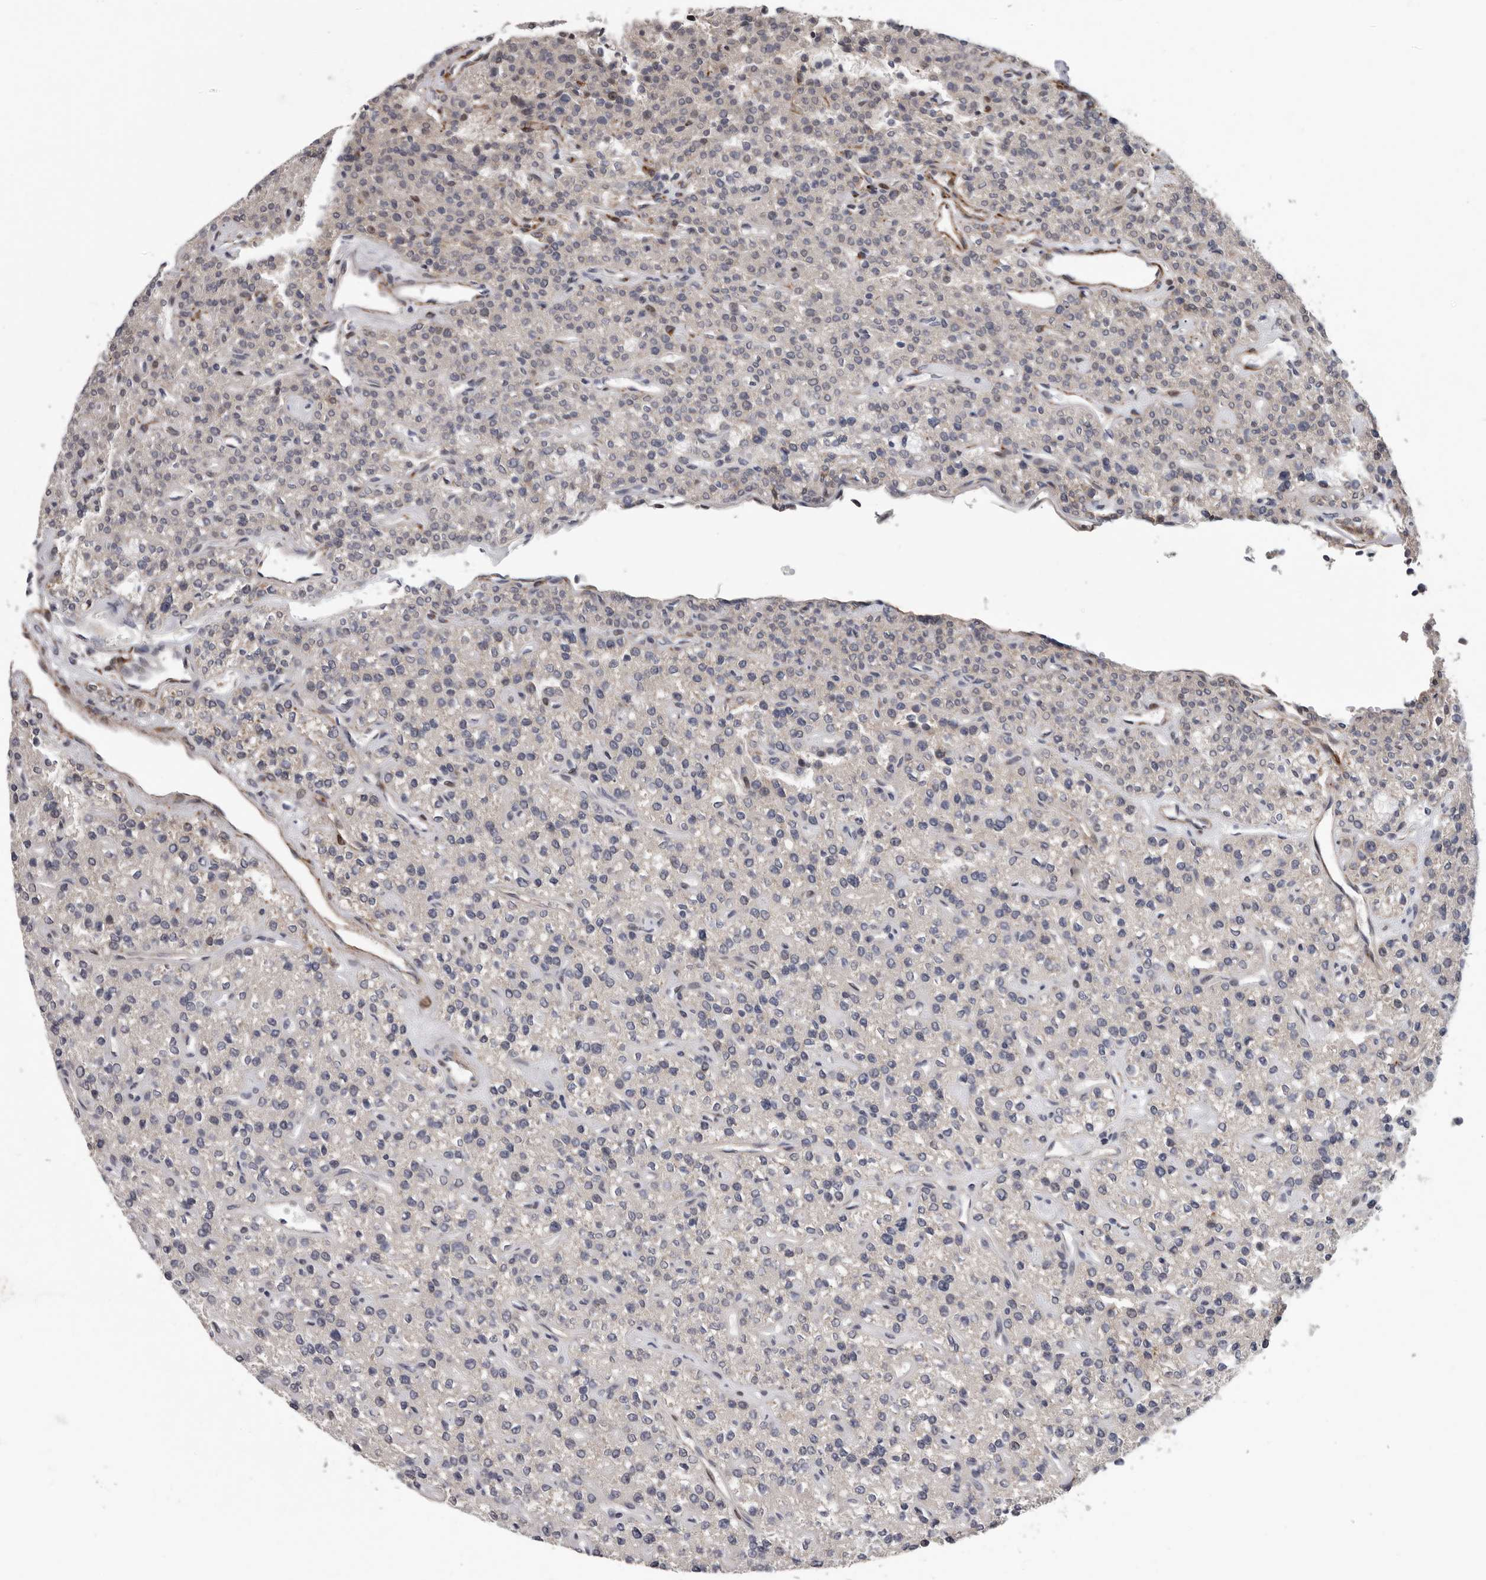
{"staining": {"intensity": "moderate", "quantity": "<25%", "location": "cytoplasmic/membranous"}, "tissue": "parathyroid gland", "cell_type": "Glandular cells", "image_type": "normal", "snomed": [{"axis": "morphology", "description": "Normal tissue, NOS"}, {"axis": "topography", "description": "Parathyroid gland"}], "caption": "IHC staining of unremarkable parathyroid gland, which displays low levels of moderate cytoplasmic/membranous staining in approximately <25% of glandular cells indicating moderate cytoplasmic/membranous protein staining. The staining was performed using DAB (brown) for protein detection and nuclei were counterstained in hematoxylin (blue).", "gene": "ATXN3L", "patient": {"sex": "male", "age": 46}}